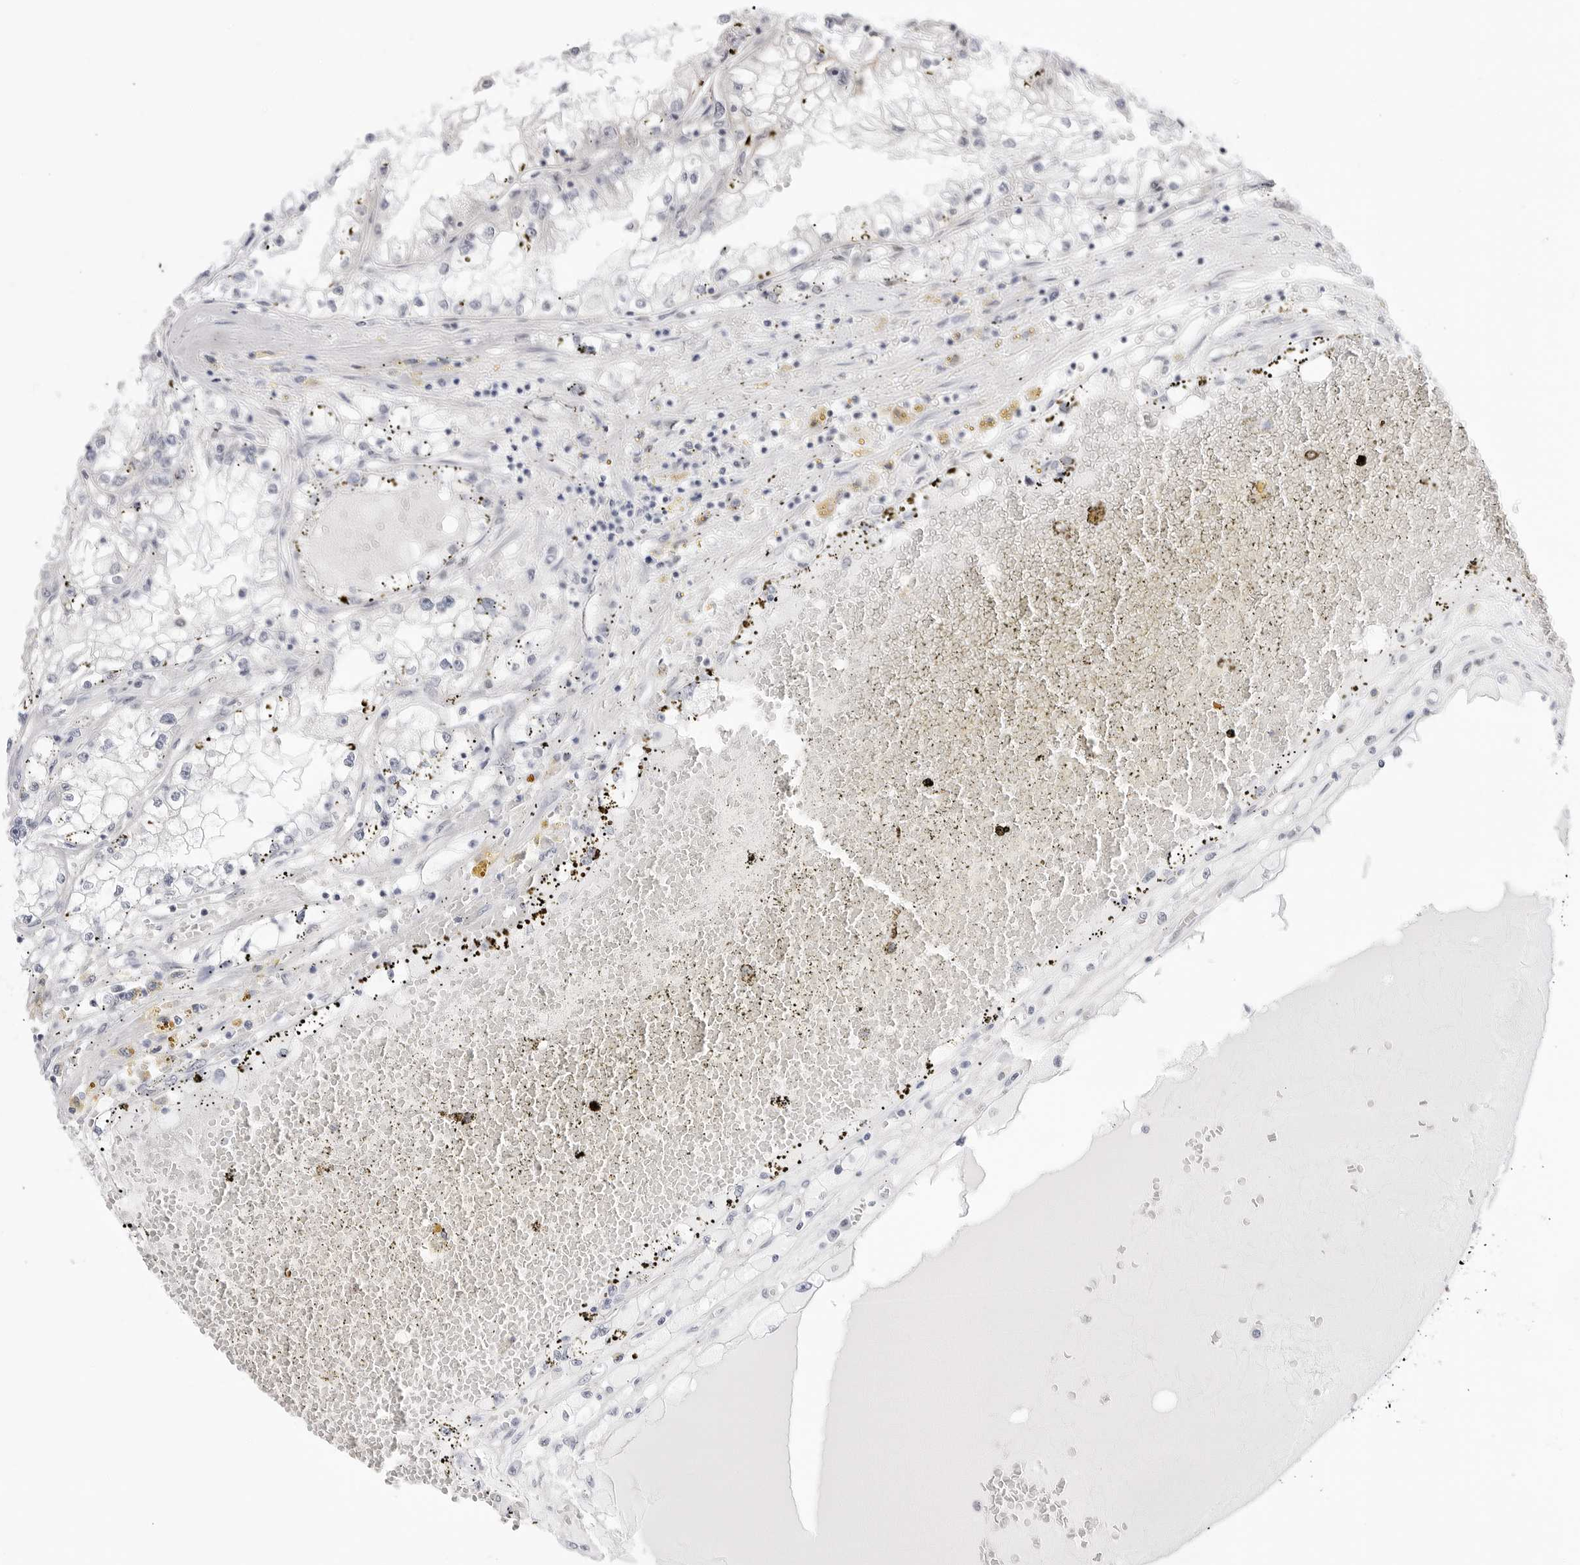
{"staining": {"intensity": "negative", "quantity": "none", "location": "none"}, "tissue": "renal cancer", "cell_type": "Tumor cells", "image_type": "cancer", "snomed": [{"axis": "morphology", "description": "Adenocarcinoma, NOS"}, {"axis": "topography", "description": "Kidney"}], "caption": "Renal cancer stained for a protein using immunohistochemistry (IHC) exhibits no staining tumor cells.", "gene": "C1orf162", "patient": {"sex": "male", "age": 56}}